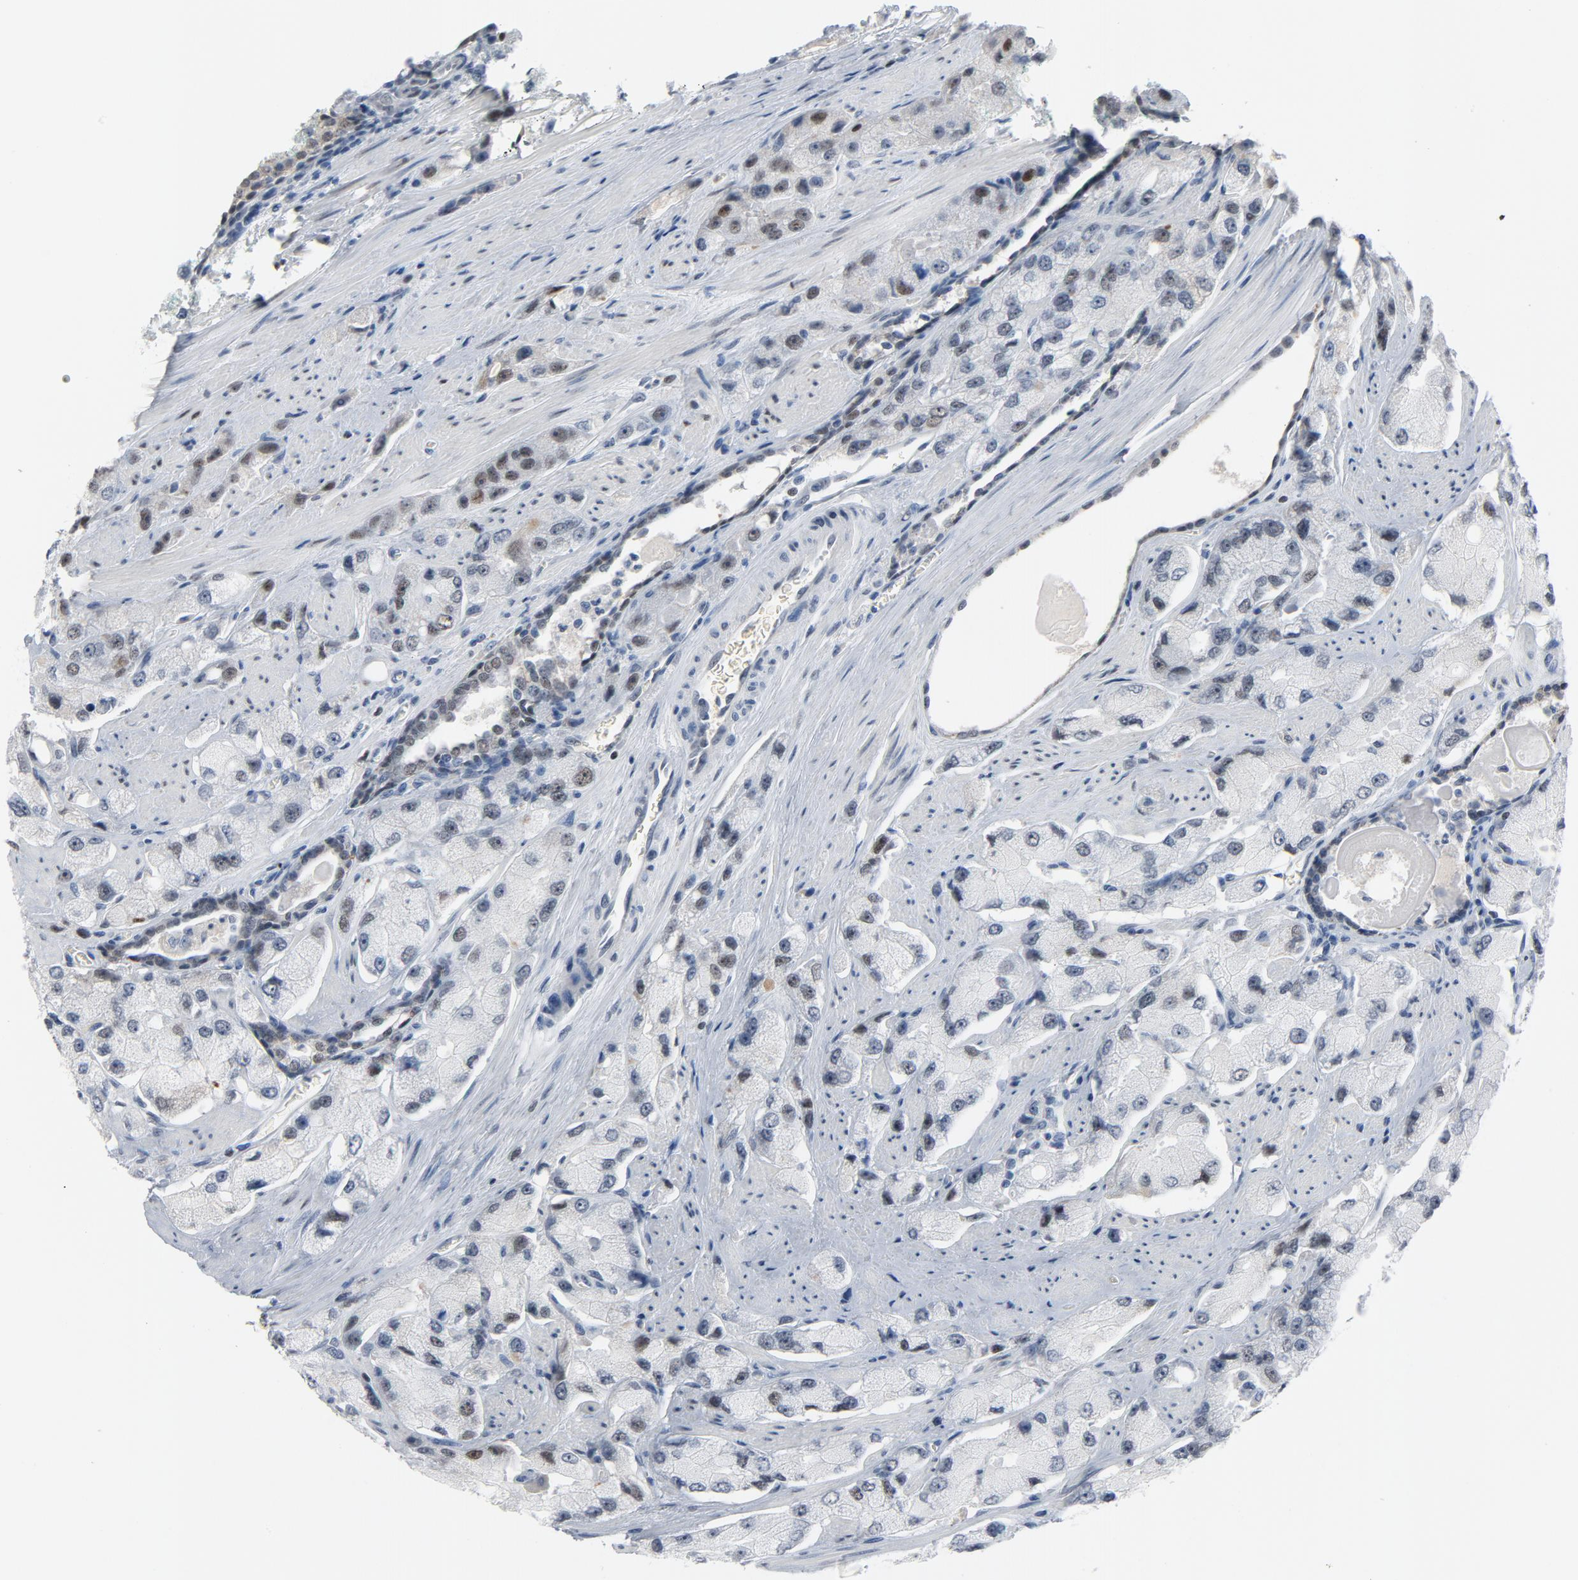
{"staining": {"intensity": "weak", "quantity": "<25%", "location": "nuclear"}, "tissue": "prostate cancer", "cell_type": "Tumor cells", "image_type": "cancer", "snomed": [{"axis": "morphology", "description": "Adenocarcinoma, High grade"}, {"axis": "topography", "description": "Prostate"}], "caption": "Protein analysis of prostate adenocarcinoma (high-grade) reveals no significant expression in tumor cells. The staining is performed using DAB (3,3'-diaminobenzidine) brown chromogen with nuclei counter-stained in using hematoxylin.", "gene": "FOXP1", "patient": {"sex": "male", "age": 58}}